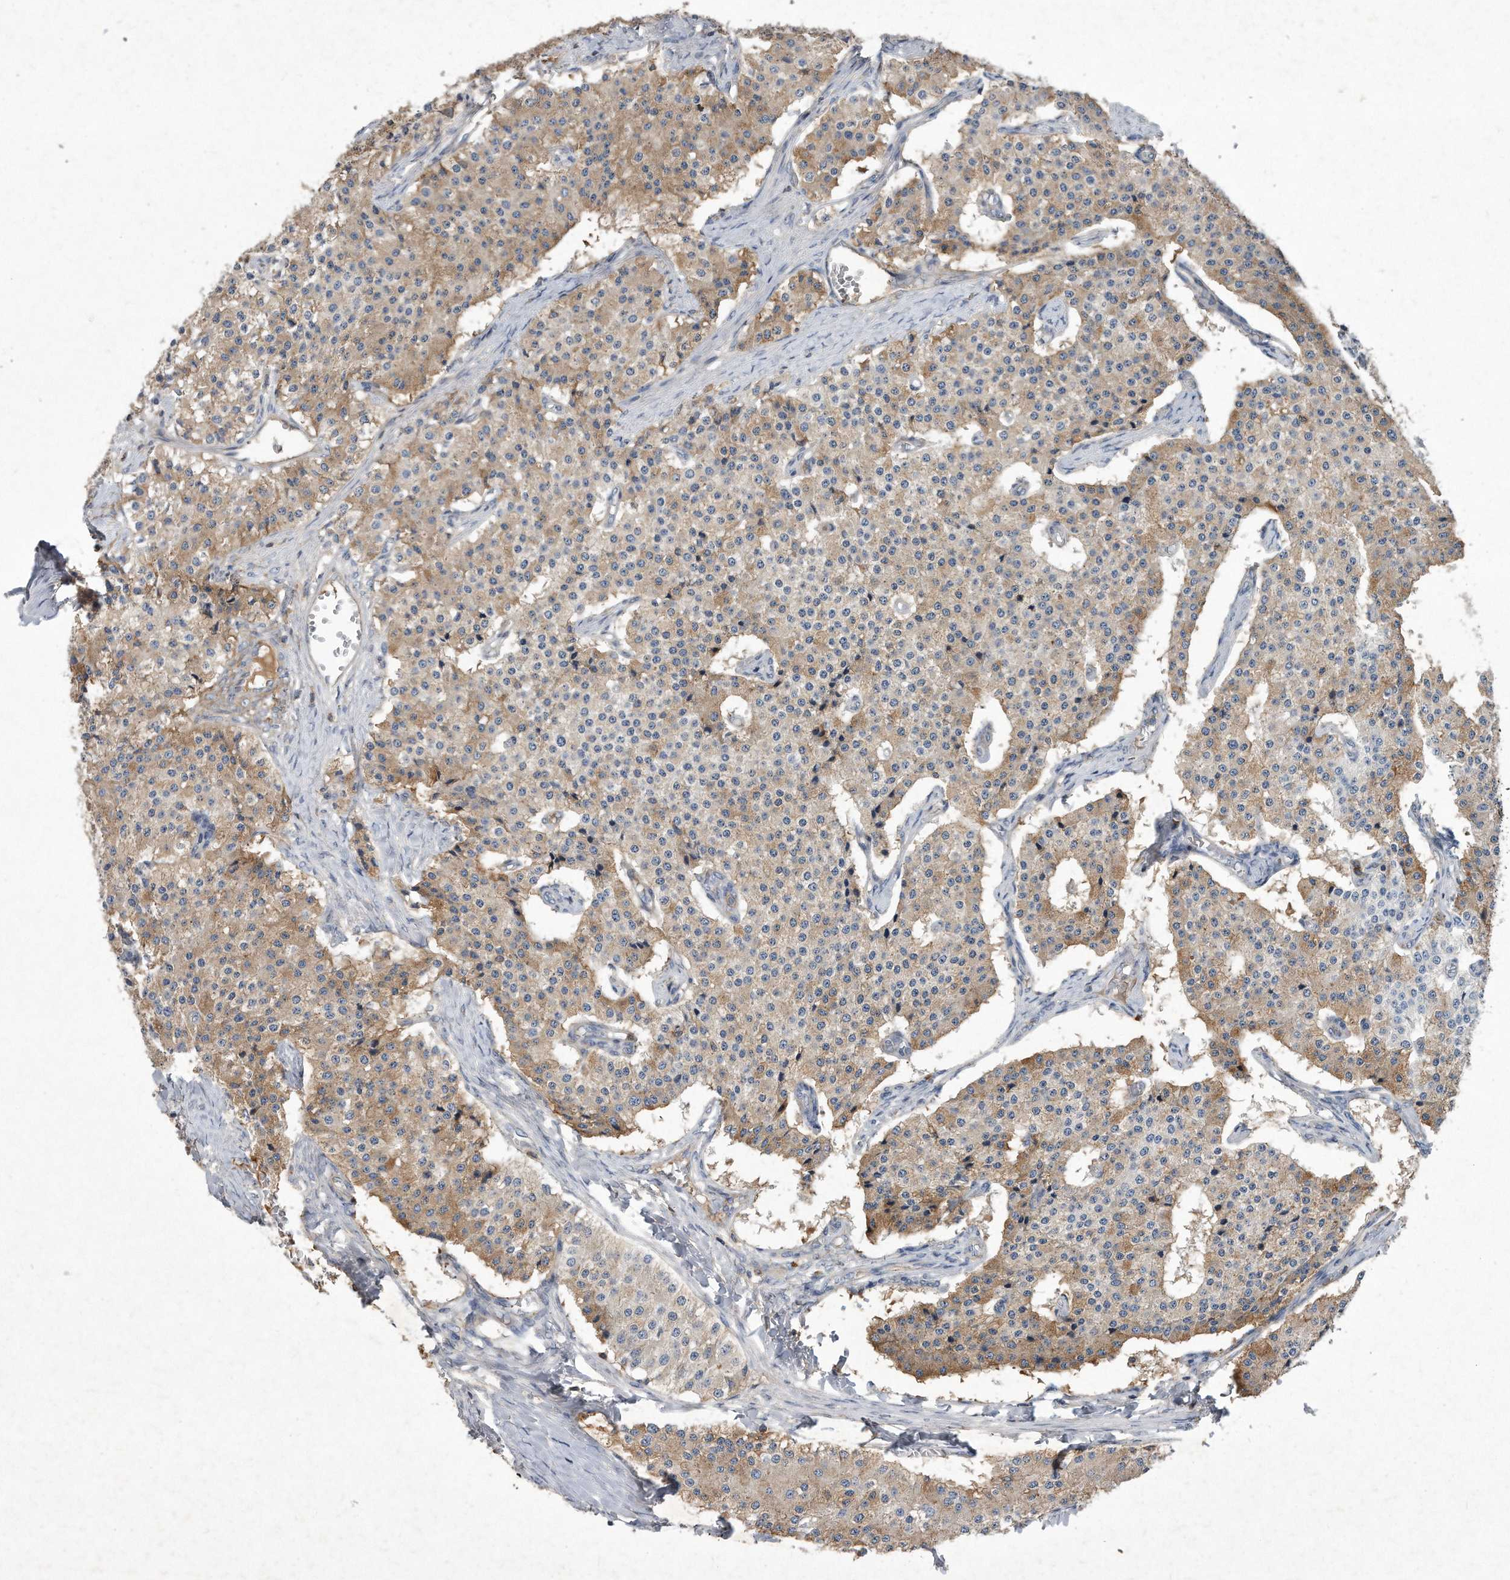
{"staining": {"intensity": "weak", "quantity": ">75%", "location": "cytoplasmic/membranous"}, "tissue": "carcinoid", "cell_type": "Tumor cells", "image_type": "cancer", "snomed": [{"axis": "morphology", "description": "Carcinoid, malignant, NOS"}, {"axis": "topography", "description": "Colon"}], "caption": "Tumor cells display weak cytoplasmic/membranous positivity in approximately >75% of cells in carcinoid (malignant).", "gene": "PGBD2", "patient": {"sex": "female", "age": 52}}